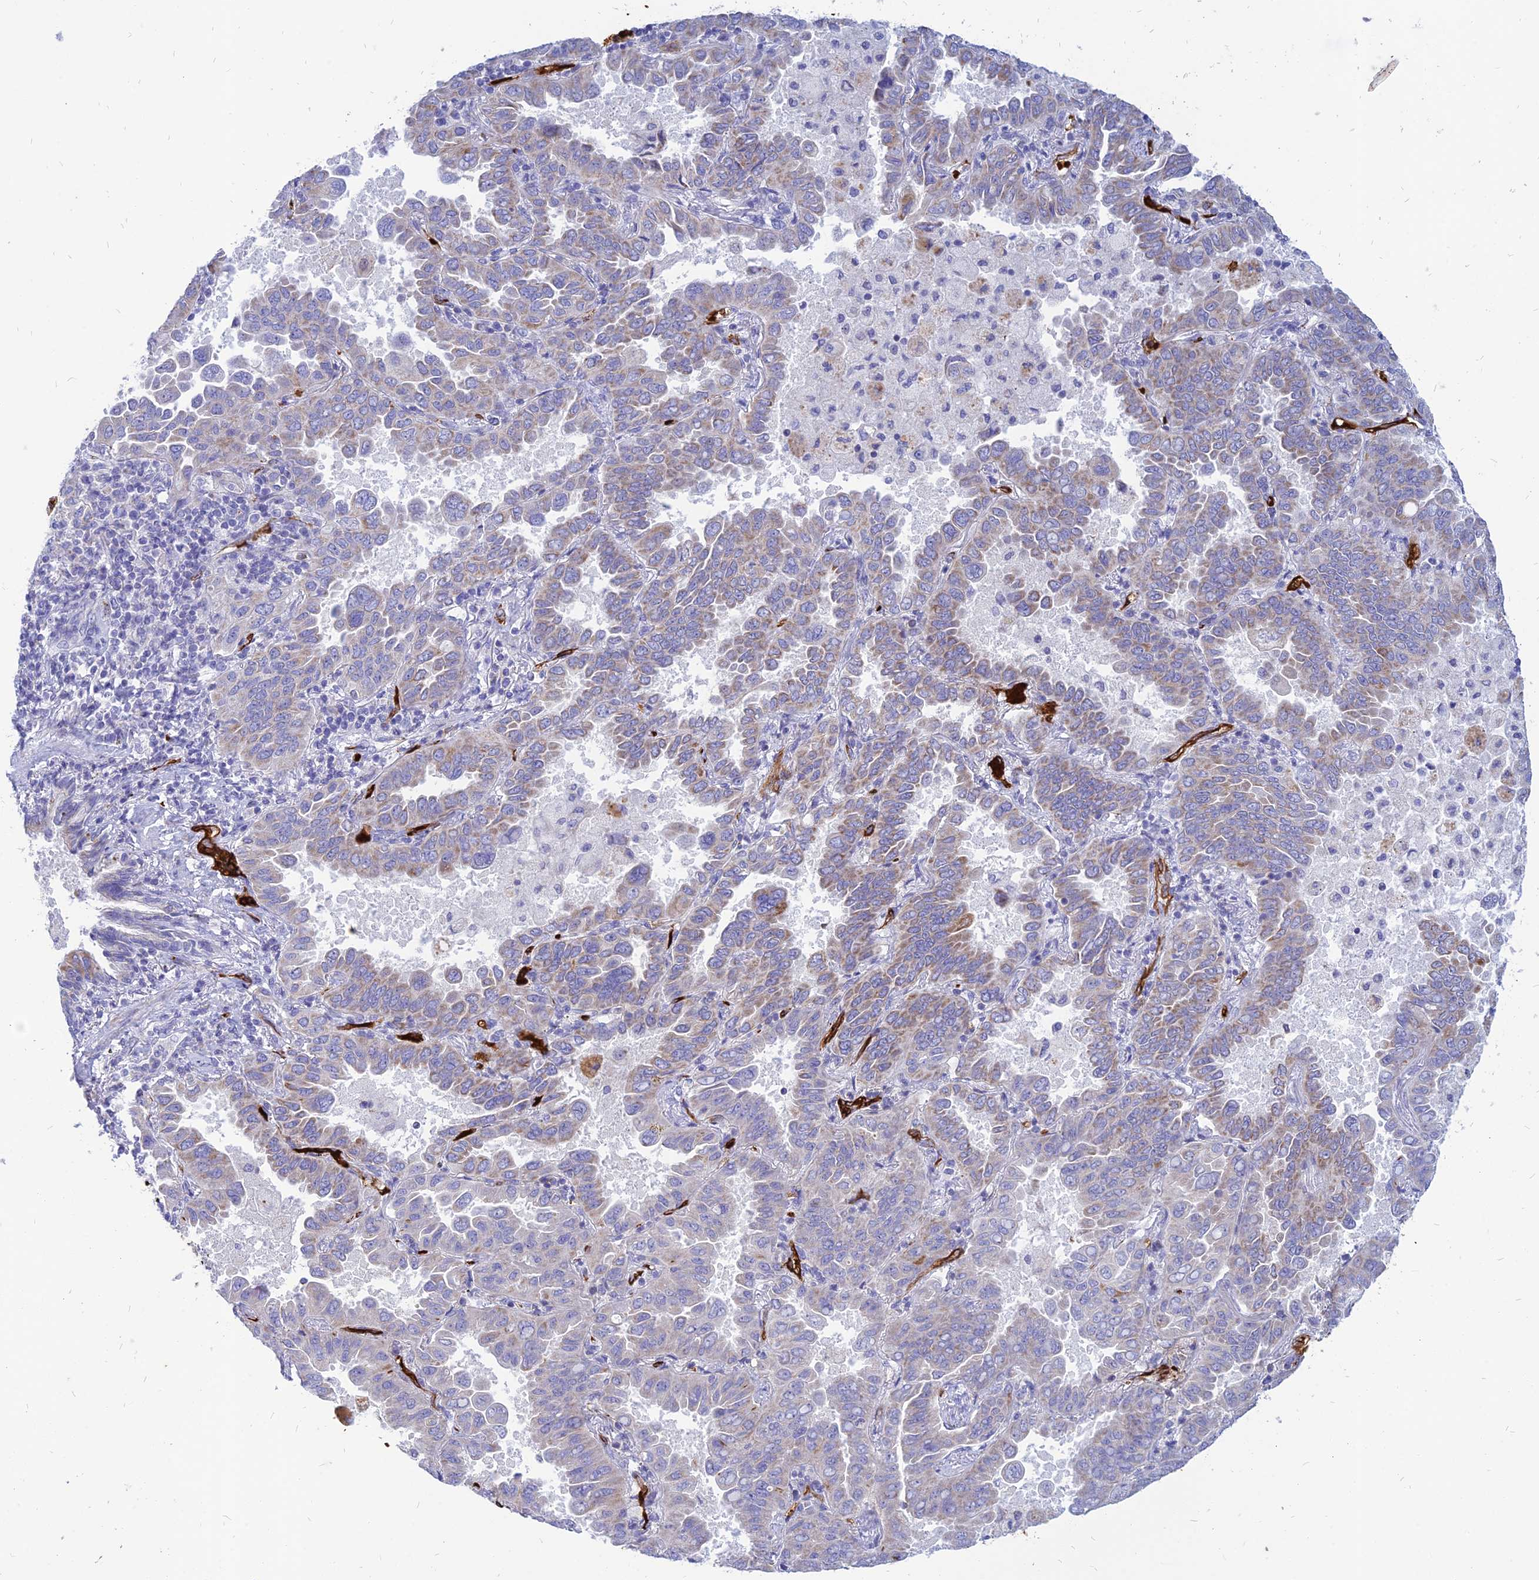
{"staining": {"intensity": "weak", "quantity": "25%-75%", "location": "cytoplasmic/membranous"}, "tissue": "lung cancer", "cell_type": "Tumor cells", "image_type": "cancer", "snomed": [{"axis": "morphology", "description": "Adenocarcinoma, NOS"}, {"axis": "topography", "description": "Lung"}], "caption": "A micrograph of human lung cancer stained for a protein displays weak cytoplasmic/membranous brown staining in tumor cells.", "gene": "HHAT", "patient": {"sex": "male", "age": 64}}